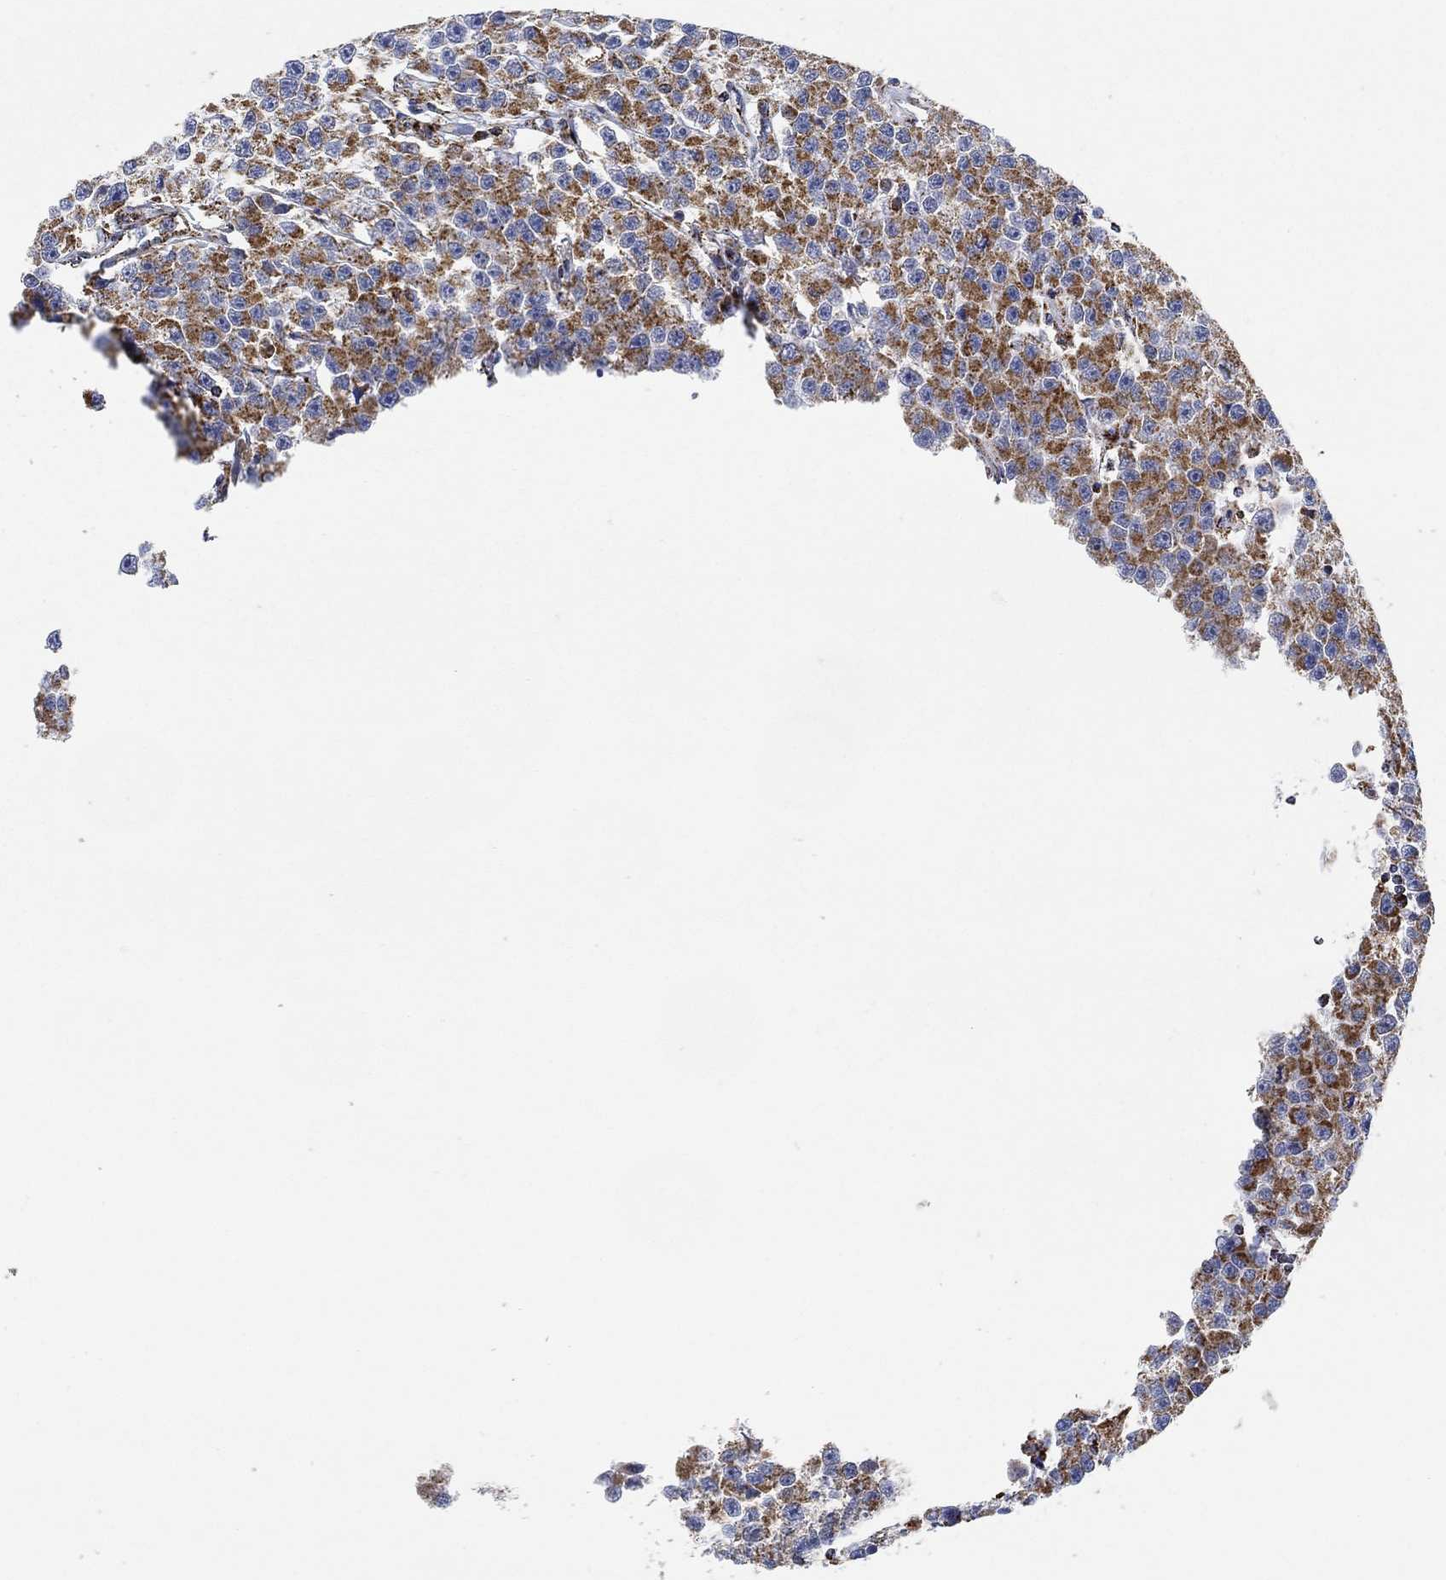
{"staining": {"intensity": "moderate", "quantity": "25%-75%", "location": "cytoplasmic/membranous"}, "tissue": "testis cancer", "cell_type": "Tumor cells", "image_type": "cancer", "snomed": [{"axis": "morphology", "description": "Seminoma, NOS"}, {"axis": "topography", "description": "Testis"}], "caption": "DAB (3,3'-diaminobenzidine) immunohistochemical staining of testis cancer reveals moderate cytoplasmic/membranous protein expression in about 25%-75% of tumor cells.", "gene": "NDUFS3", "patient": {"sex": "male", "age": 59}}